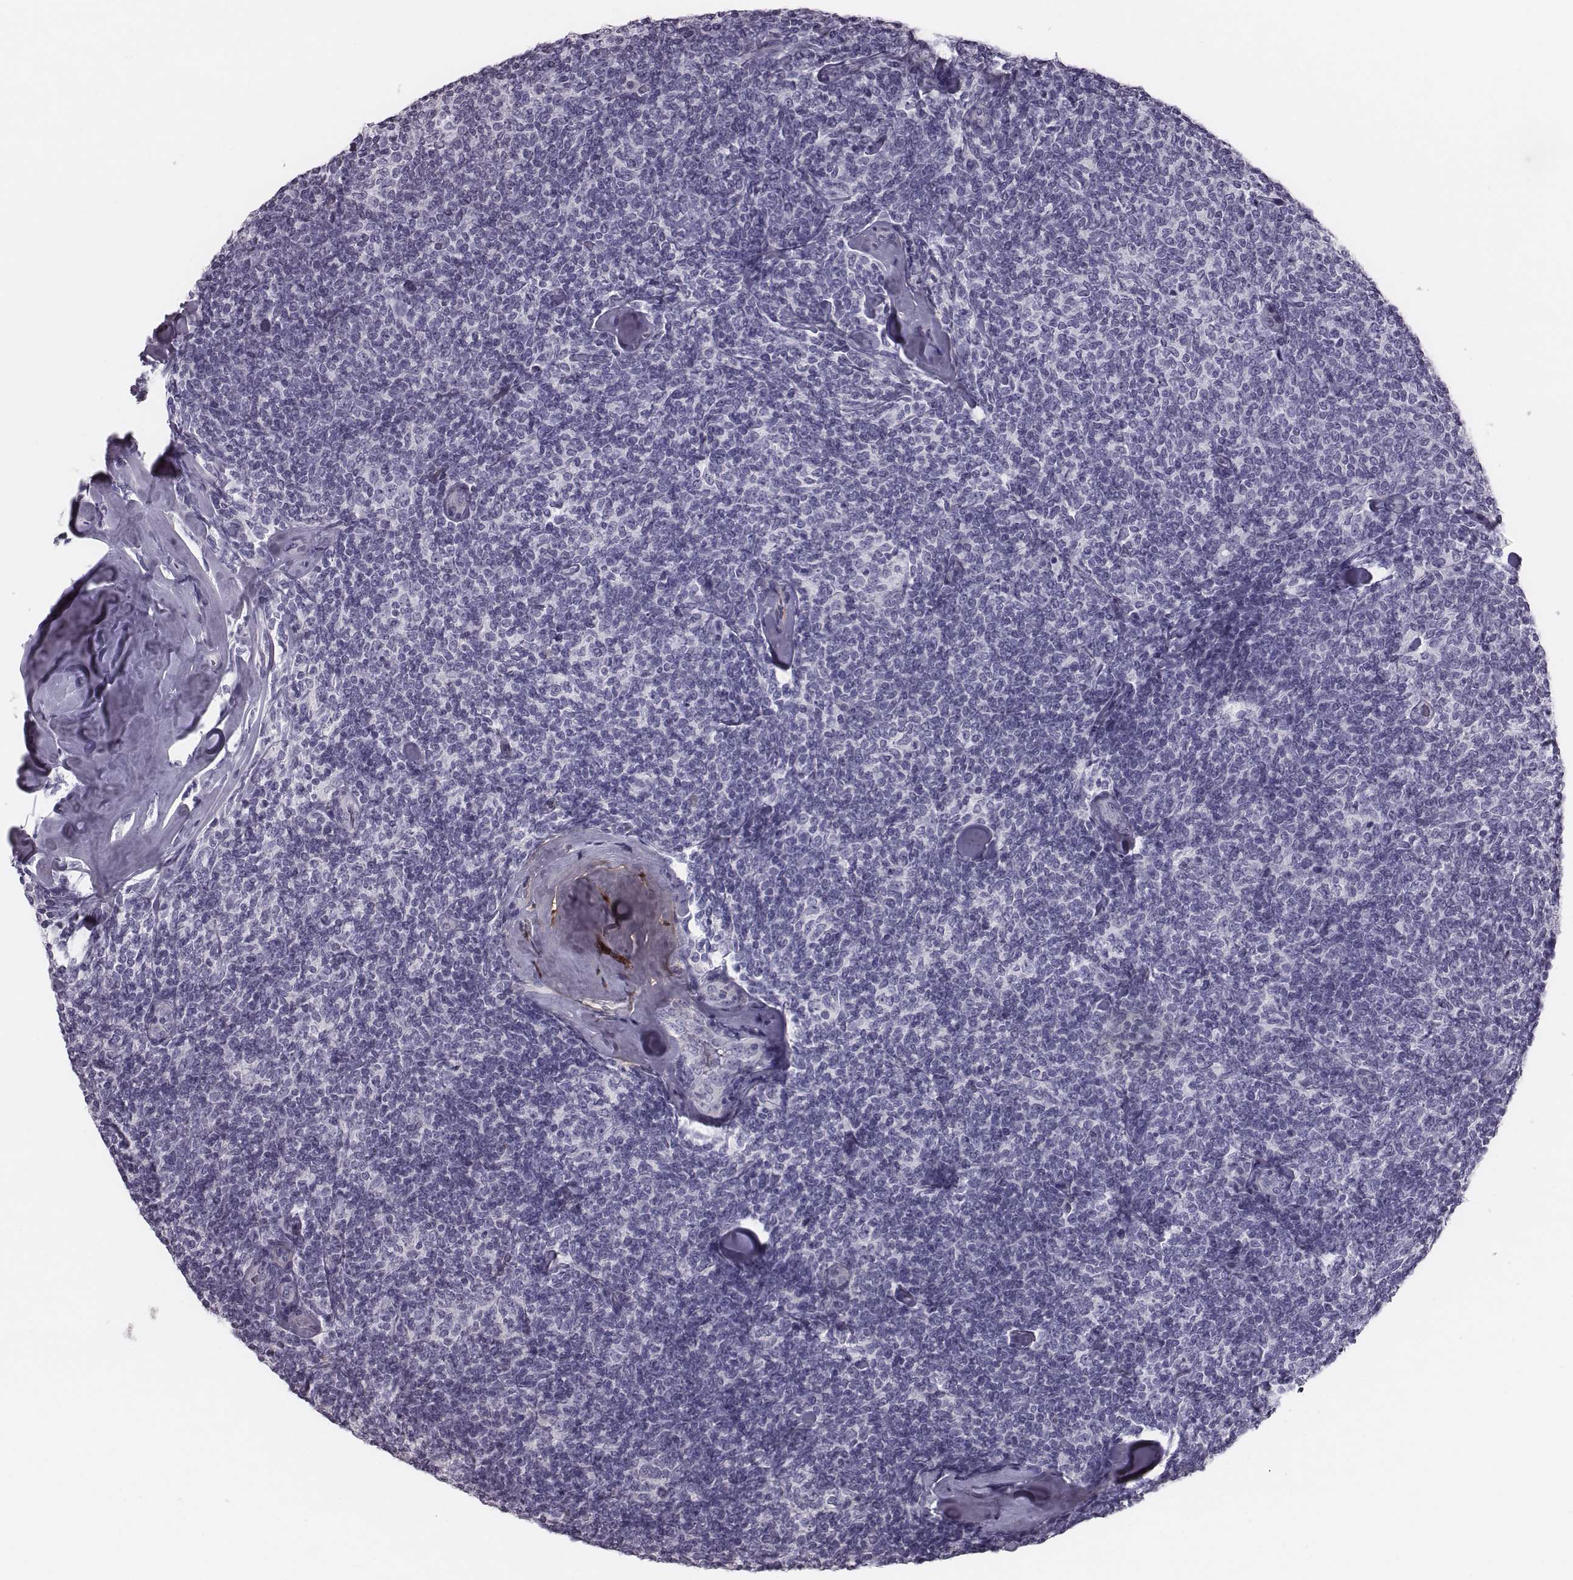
{"staining": {"intensity": "negative", "quantity": "none", "location": "none"}, "tissue": "lymphoma", "cell_type": "Tumor cells", "image_type": "cancer", "snomed": [{"axis": "morphology", "description": "Malignant lymphoma, non-Hodgkin's type, Low grade"}, {"axis": "topography", "description": "Lymph node"}], "caption": "Immunohistochemistry (IHC) image of lymphoma stained for a protein (brown), which shows no positivity in tumor cells.", "gene": "CRISP1", "patient": {"sex": "female", "age": 56}}